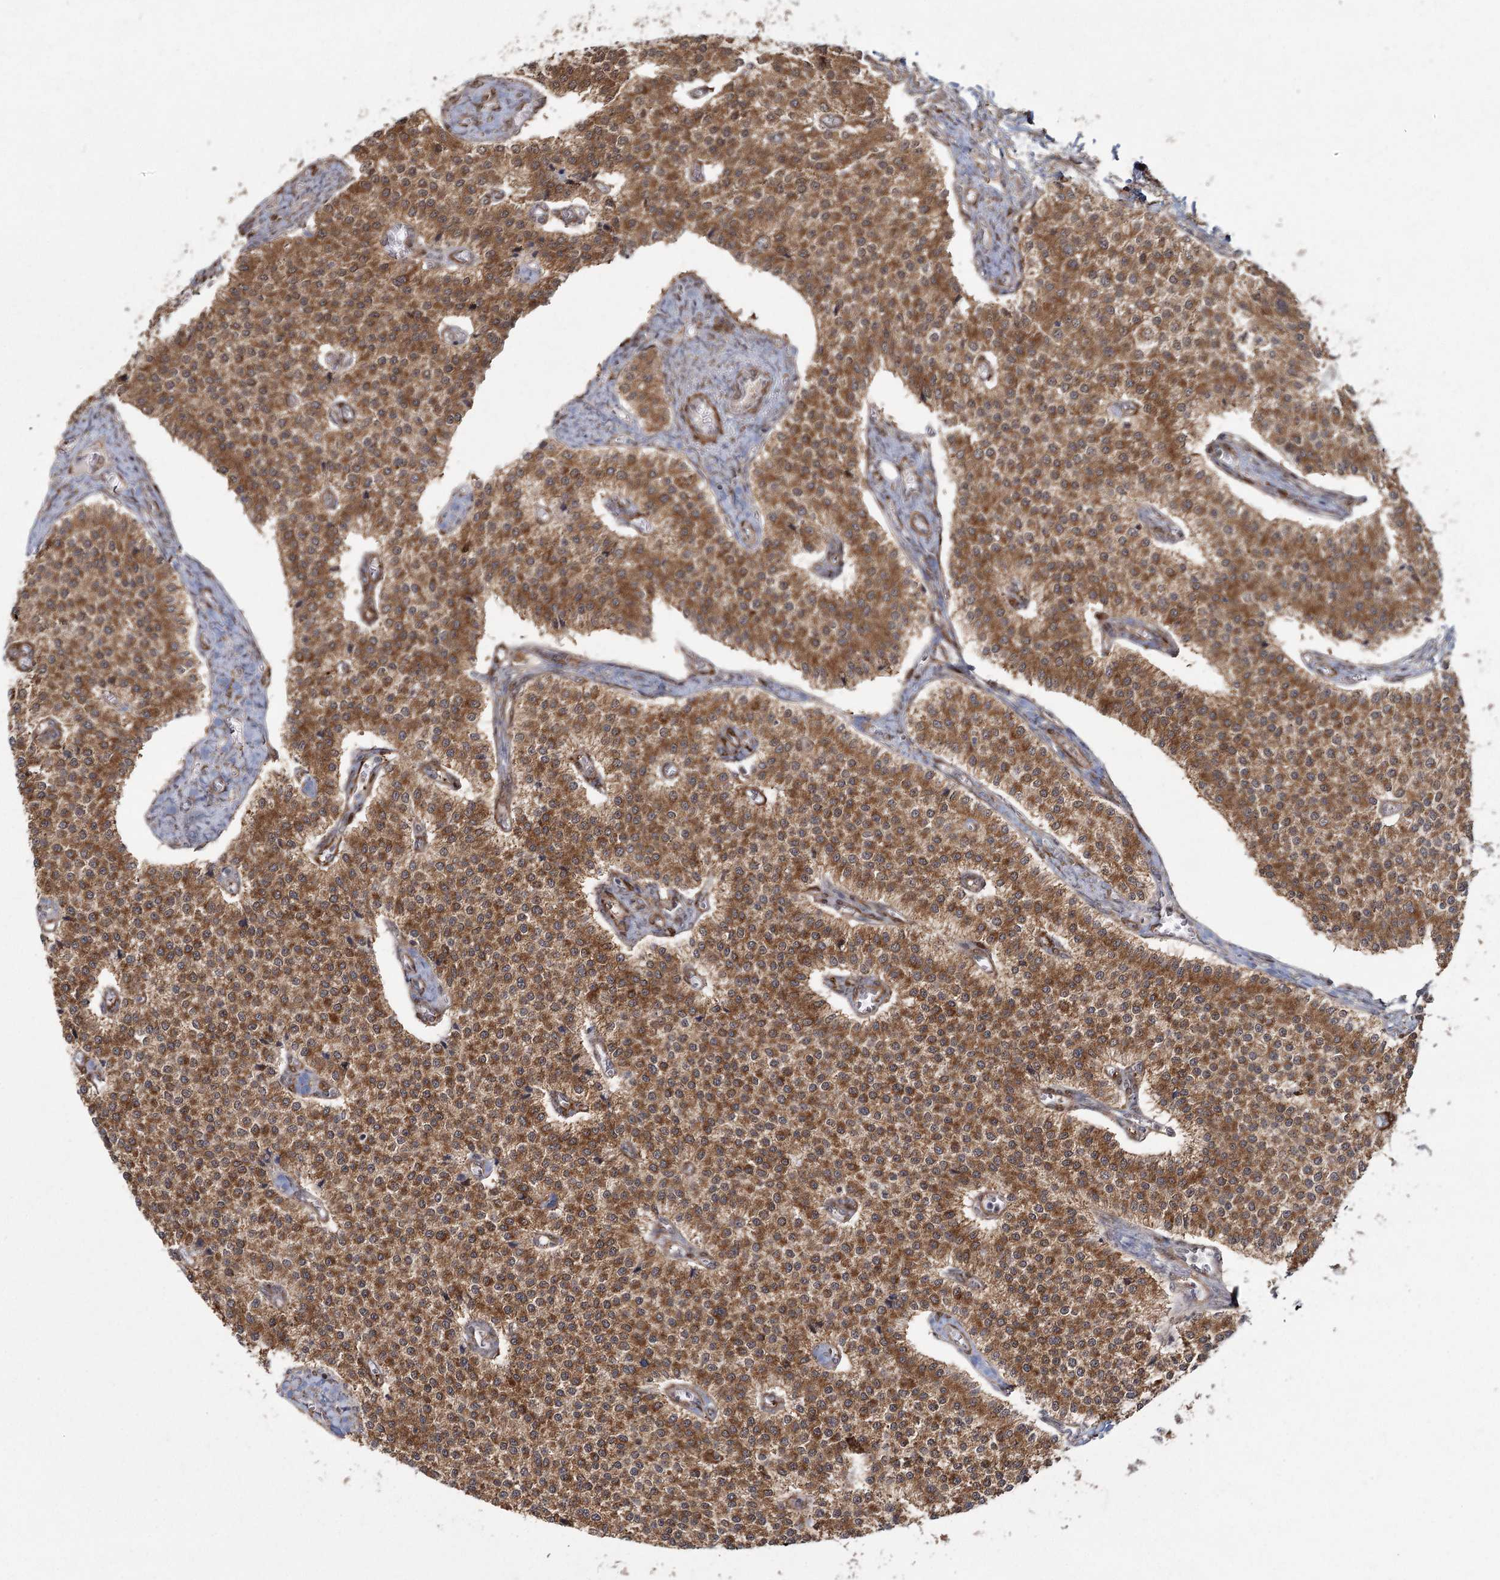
{"staining": {"intensity": "moderate", "quantity": ">75%", "location": "cytoplasmic/membranous"}, "tissue": "carcinoid", "cell_type": "Tumor cells", "image_type": "cancer", "snomed": [{"axis": "morphology", "description": "Carcinoid, malignant, NOS"}, {"axis": "topography", "description": "Colon"}], "caption": "Immunohistochemistry micrograph of neoplastic tissue: carcinoid stained using IHC reveals medium levels of moderate protein expression localized specifically in the cytoplasmic/membranous of tumor cells, appearing as a cytoplasmic/membranous brown color.", "gene": "ZCCHC24", "patient": {"sex": "female", "age": 52}}